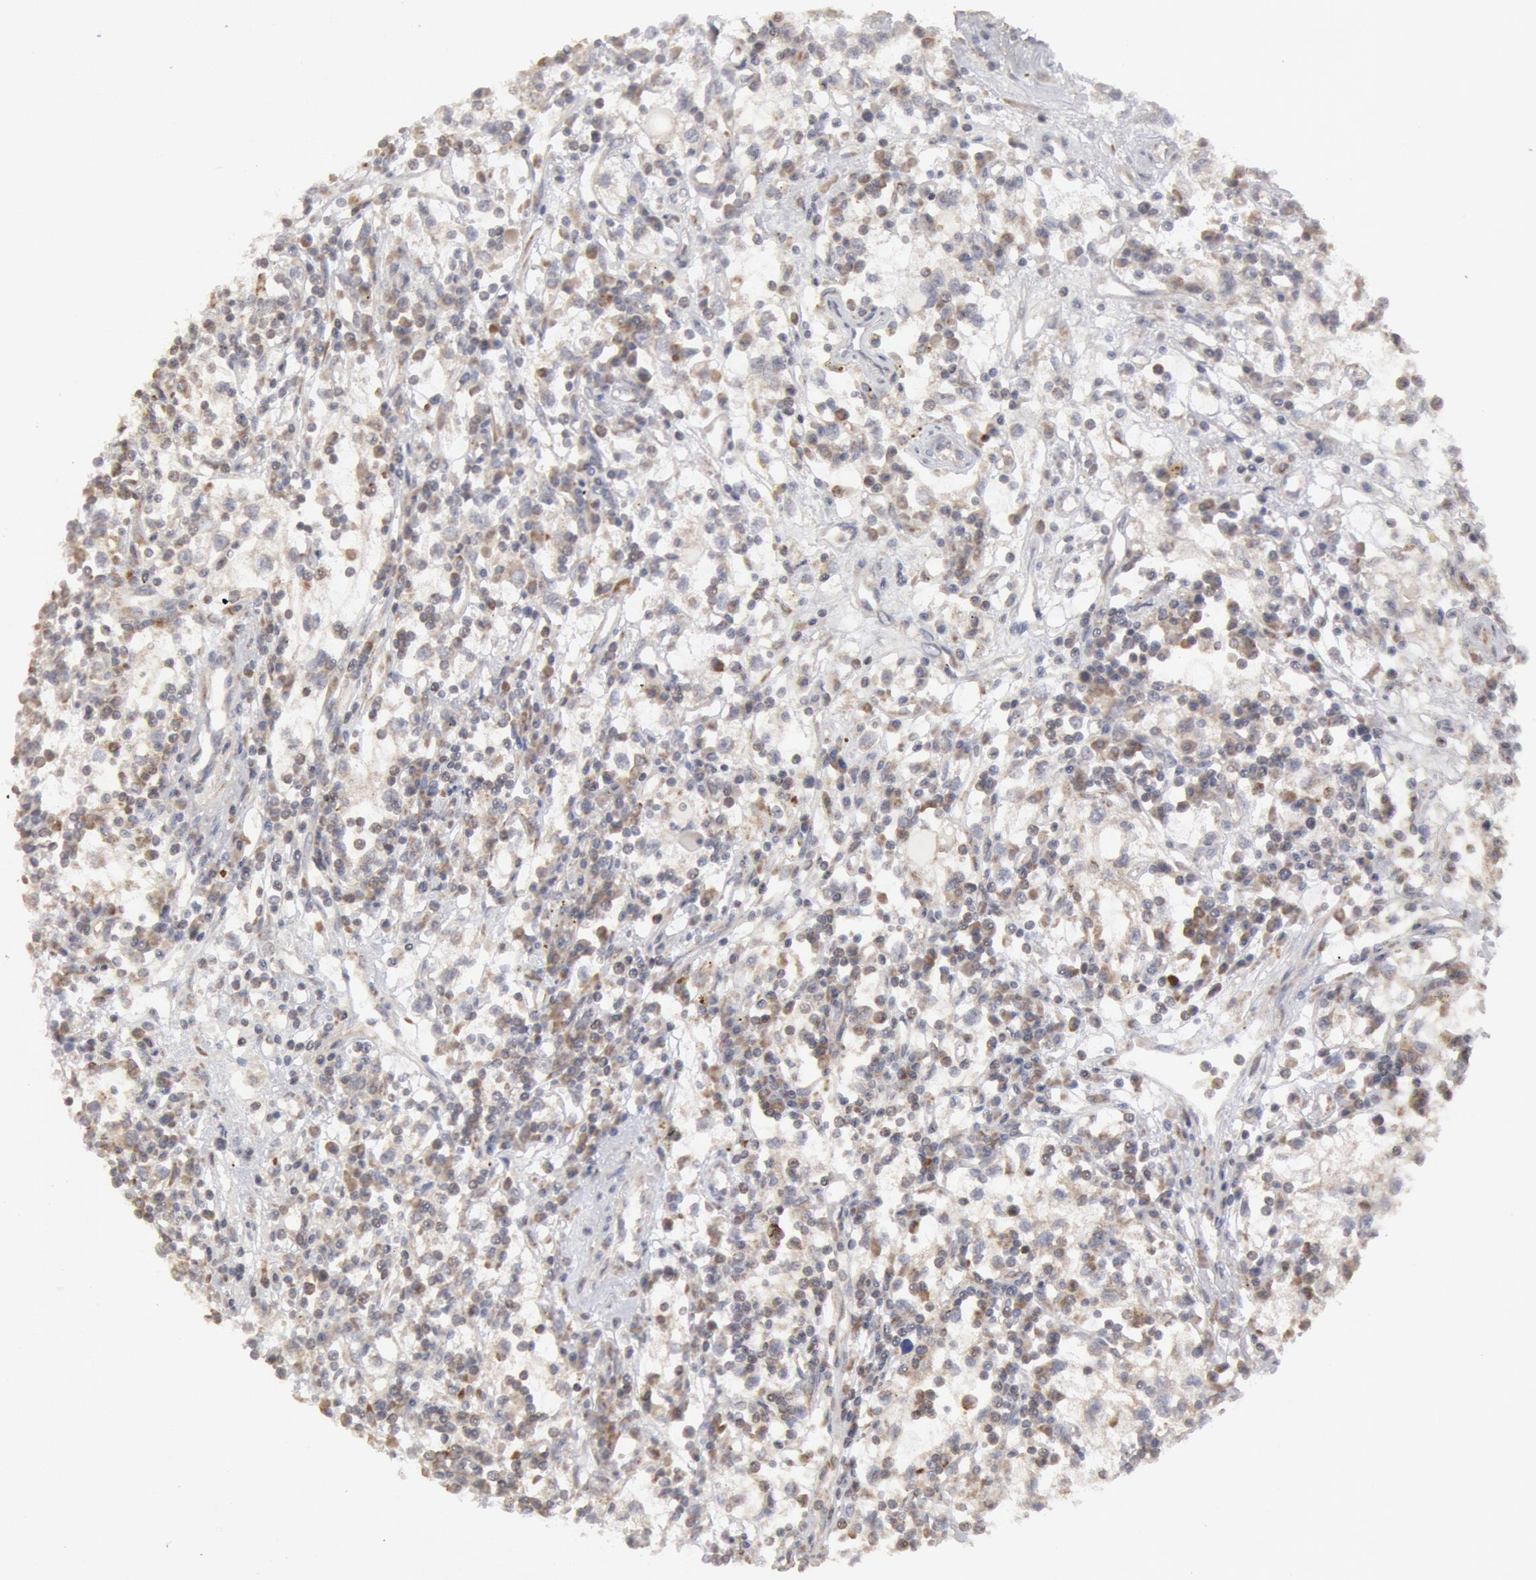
{"staining": {"intensity": "weak", "quantity": "25%-75%", "location": "cytoplasmic/membranous"}, "tissue": "renal cancer", "cell_type": "Tumor cells", "image_type": "cancer", "snomed": [{"axis": "morphology", "description": "Adenocarcinoma, NOS"}, {"axis": "topography", "description": "Kidney"}], "caption": "The histopathology image demonstrates immunohistochemical staining of renal cancer. There is weak cytoplasmic/membranous positivity is appreciated in approximately 25%-75% of tumor cells. The staining was performed using DAB, with brown indicating positive protein expression. Nuclei are stained blue with hematoxylin.", "gene": "OSBPL8", "patient": {"sex": "male", "age": 82}}